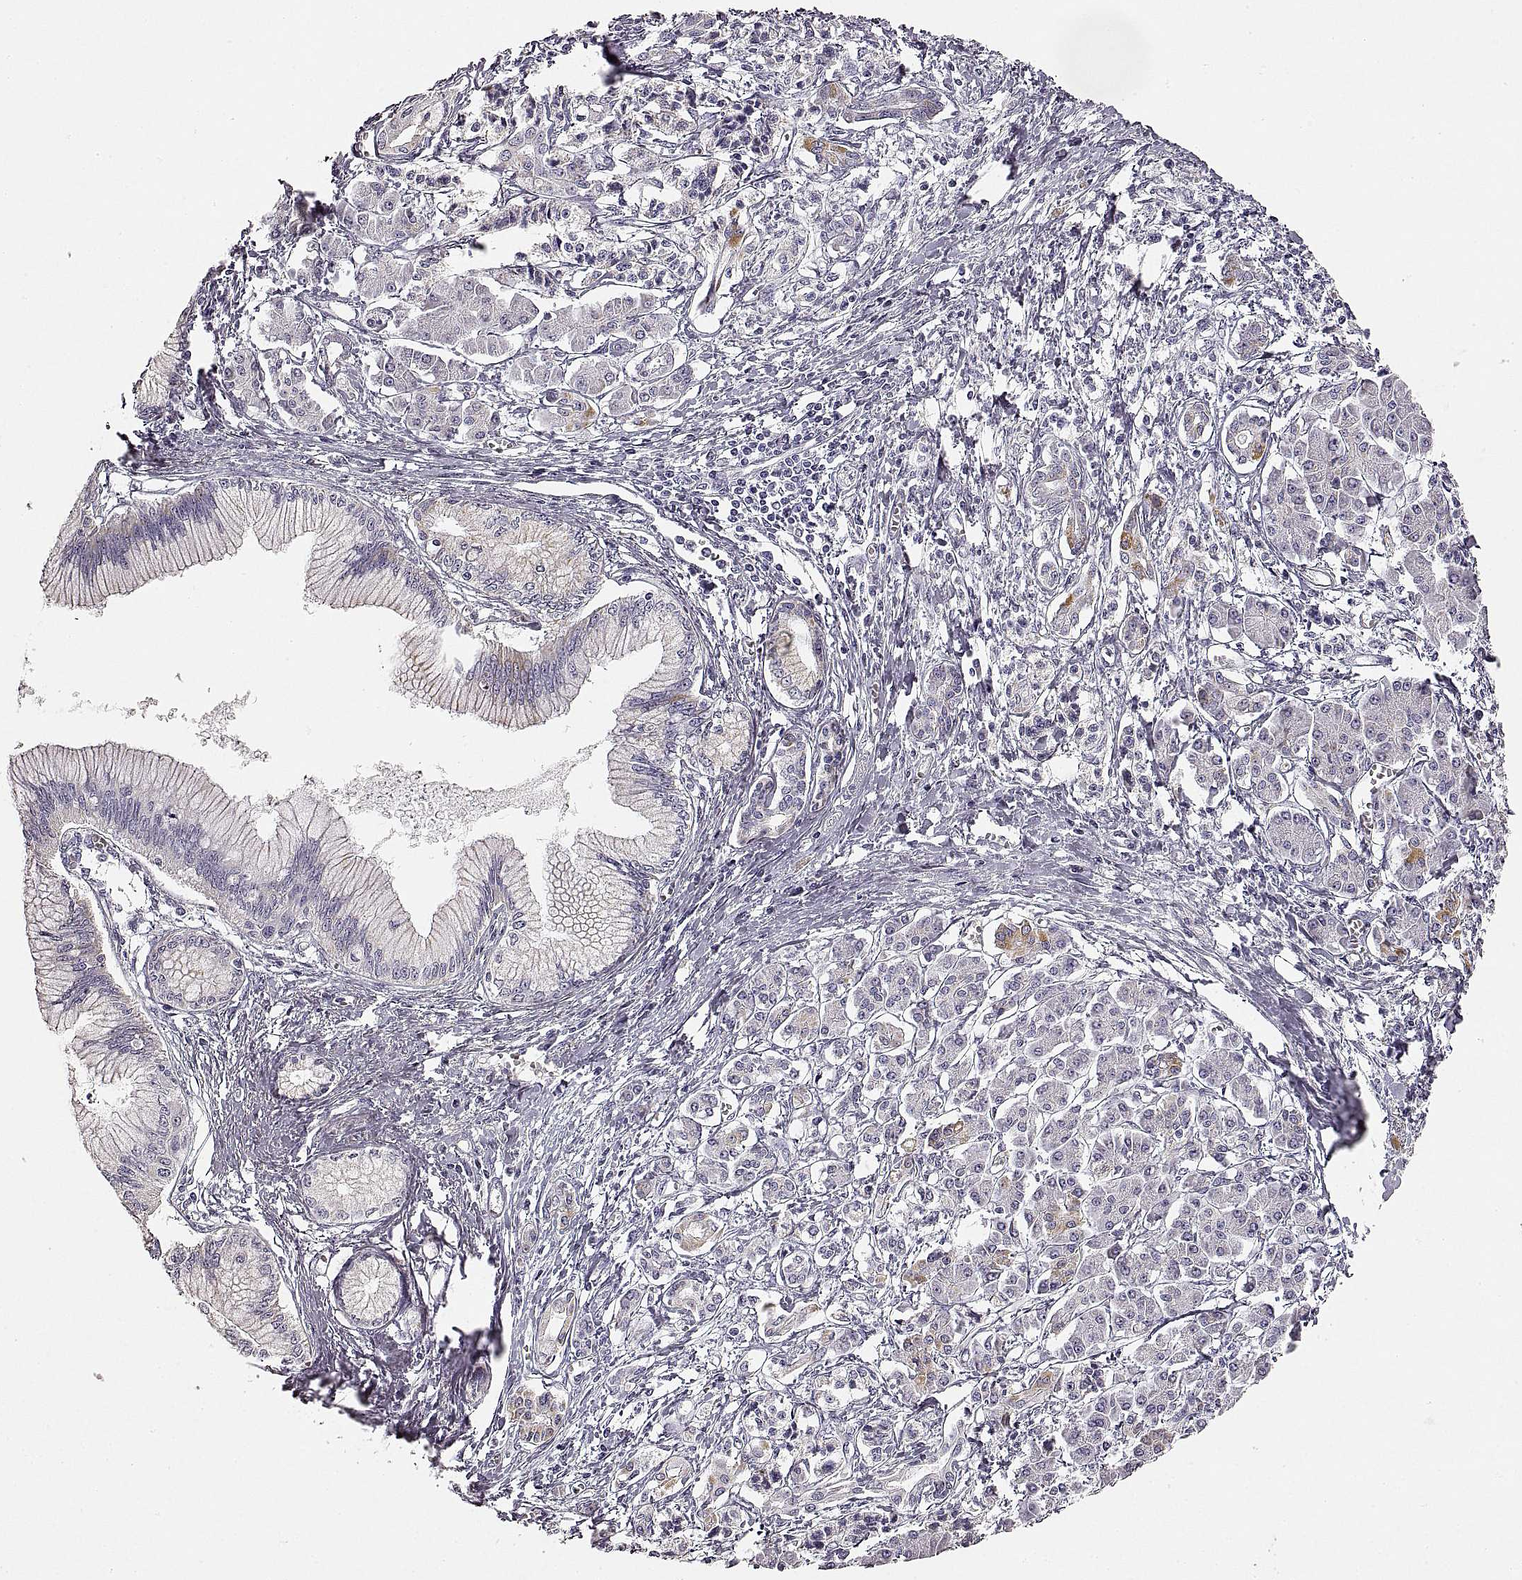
{"staining": {"intensity": "negative", "quantity": "none", "location": "none"}, "tissue": "pancreatic cancer", "cell_type": "Tumor cells", "image_type": "cancer", "snomed": [{"axis": "morphology", "description": "Adenocarcinoma, NOS"}, {"axis": "topography", "description": "Pancreas"}], "caption": "High power microscopy photomicrograph of an immunohistochemistry histopathology image of adenocarcinoma (pancreatic), revealing no significant positivity in tumor cells. The staining was performed using DAB to visualize the protein expression in brown, while the nuclei were stained in blue with hematoxylin (Magnification: 20x).", "gene": "RDH13", "patient": {"sex": "female", "age": 68}}